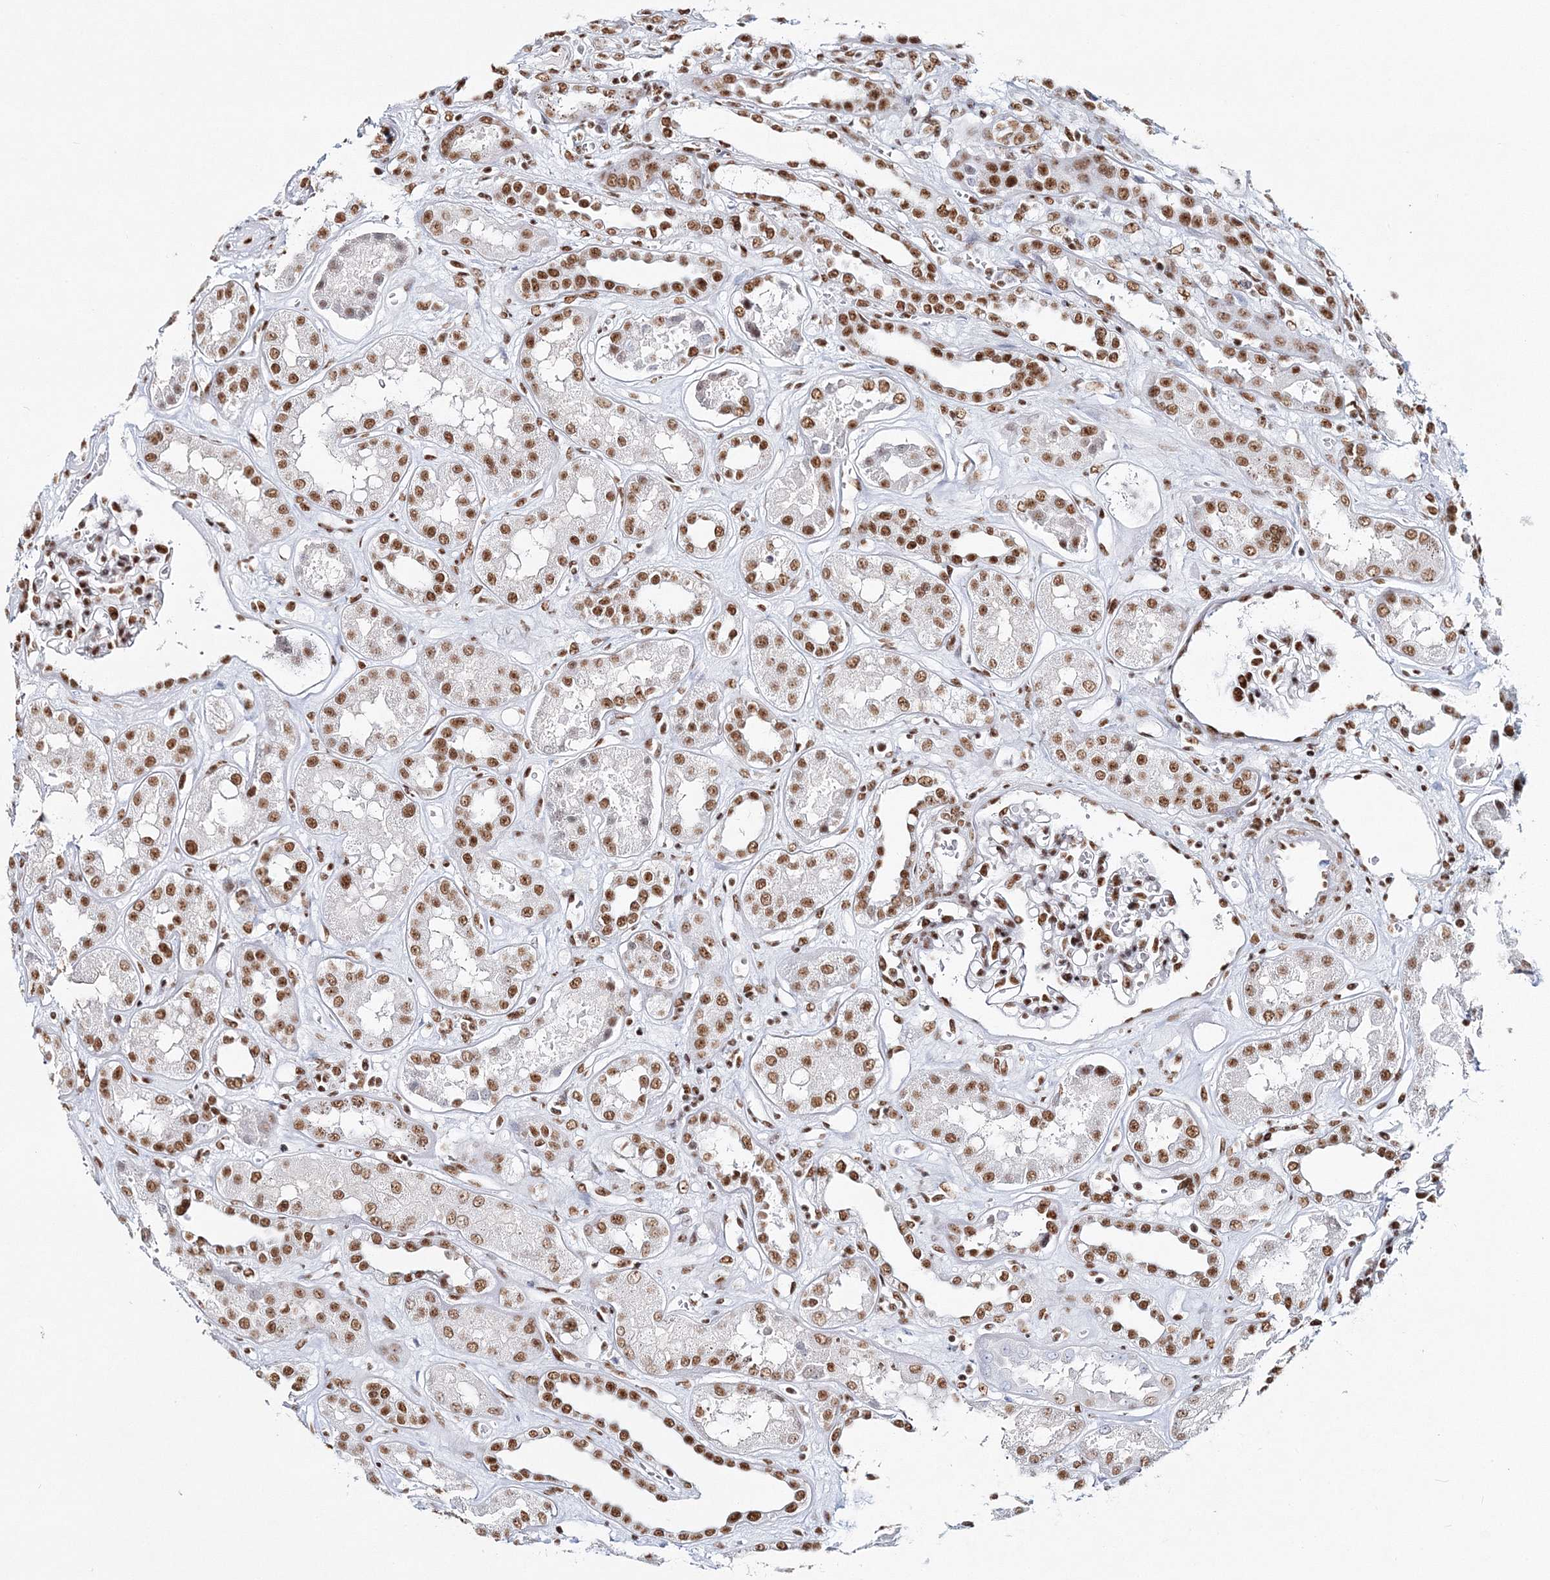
{"staining": {"intensity": "strong", "quantity": "25%-75%", "location": "nuclear"}, "tissue": "kidney", "cell_type": "Cells in glomeruli", "image_type": "normal", "snomed": [{"axis": "morphology", "description": "Normal tissue, NOS"}, {"axis": "topography", "description": "Kidney"}], "caption": "DAB (3,3'-diaminobenzidine) immunohistochemical staining of benign kidney displays strong nuclear protein positivity in about 25%-75% of cells in glomeruli.", "gene": "ENSG00000290315", "patient": {"sex": "male", "age": 59}}